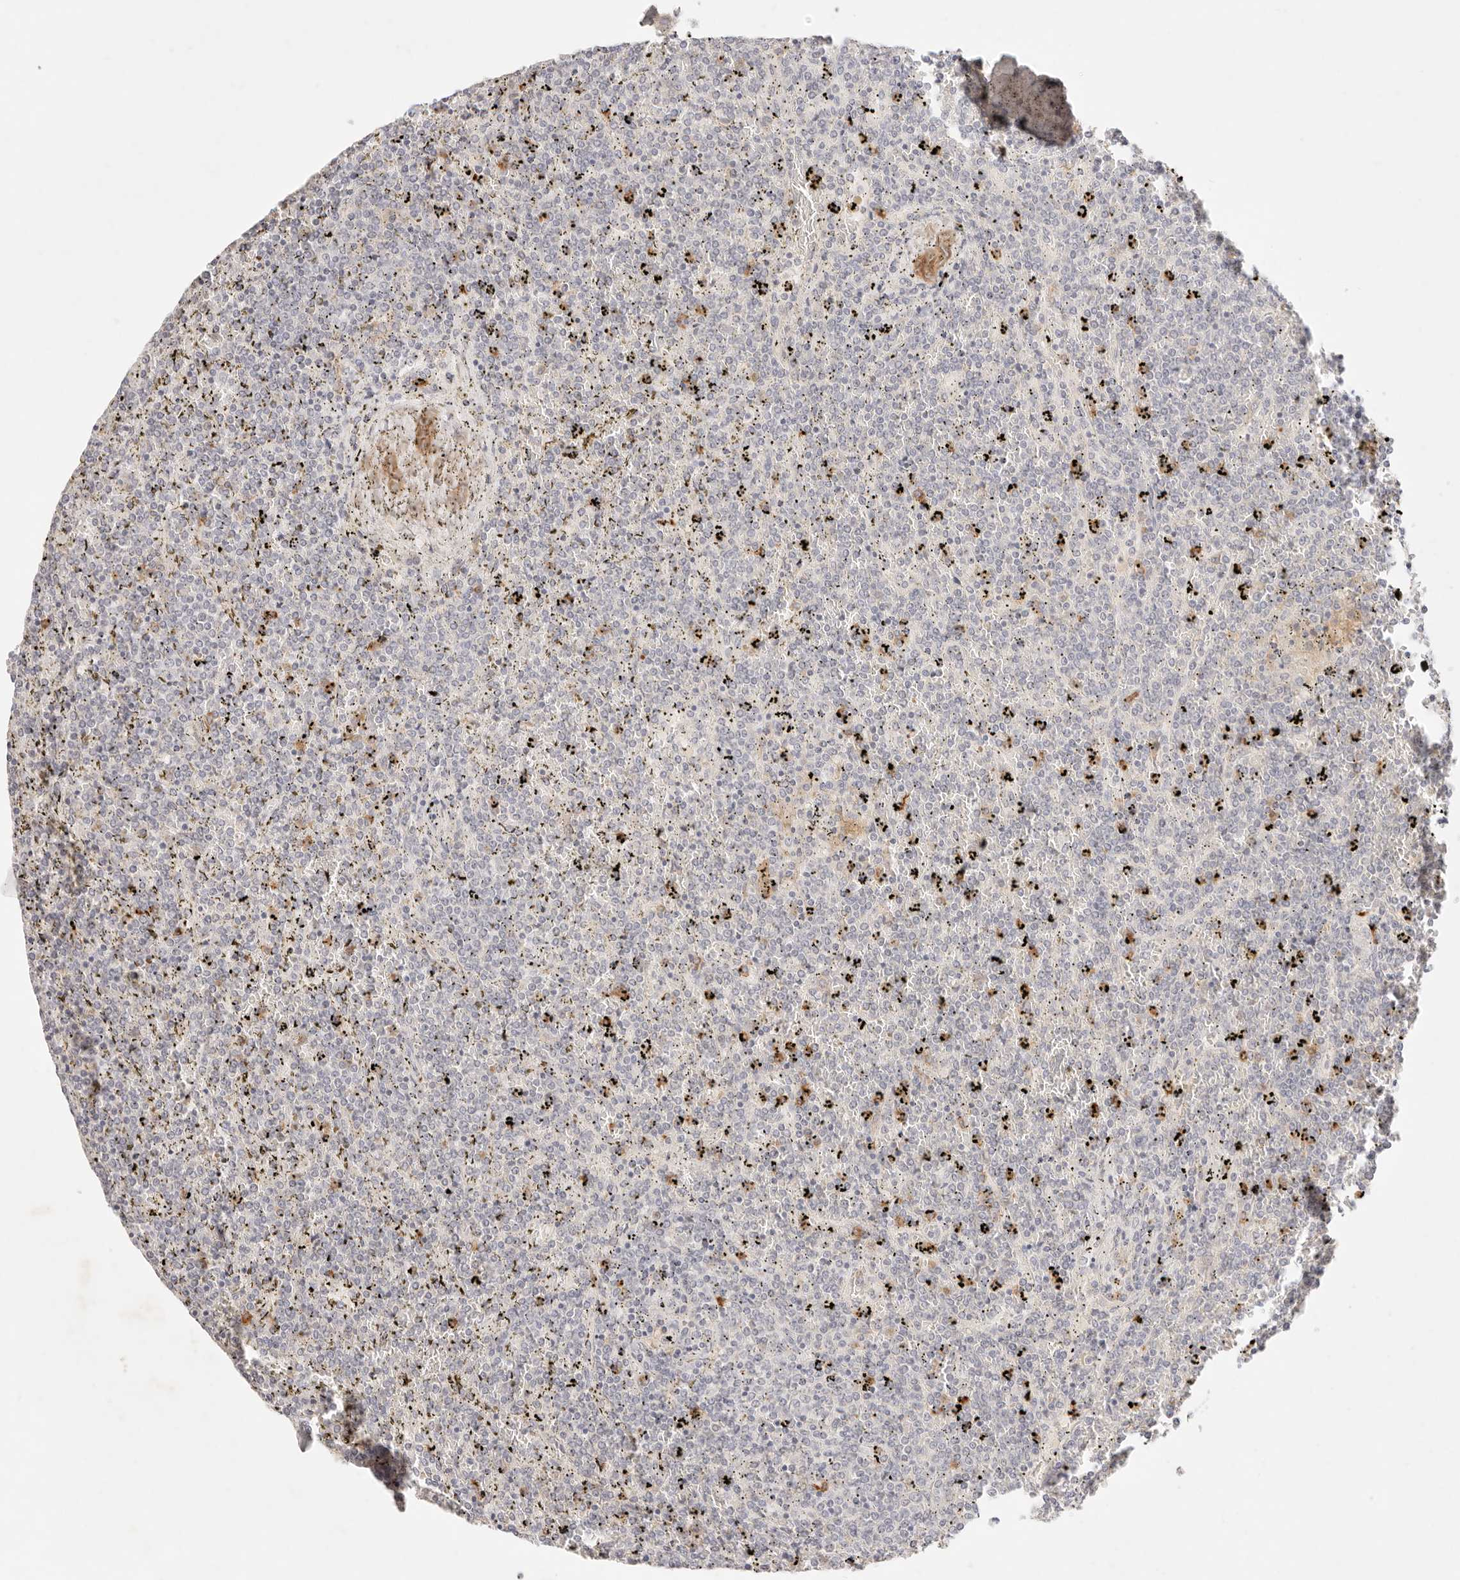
{"staining": {"intensity": "negative", "quantity": "none", "location": "none"}, "tissue": "lymphoma", "cell_type": "Tumor cells", "image_type": "cancer", "snomed": [{"axis": "morphology", "description": "Malignant lymphoma, non-Hodgkin's type, Low grade"}, {"axis": "topography", "description": "Spleen"}], "caption": "DAB immunohistochemical staining of human lymphoma displays no significant staining in tumor cells.", "gene": "GPR84", "patient": {"sex": "female", "age": 19}}